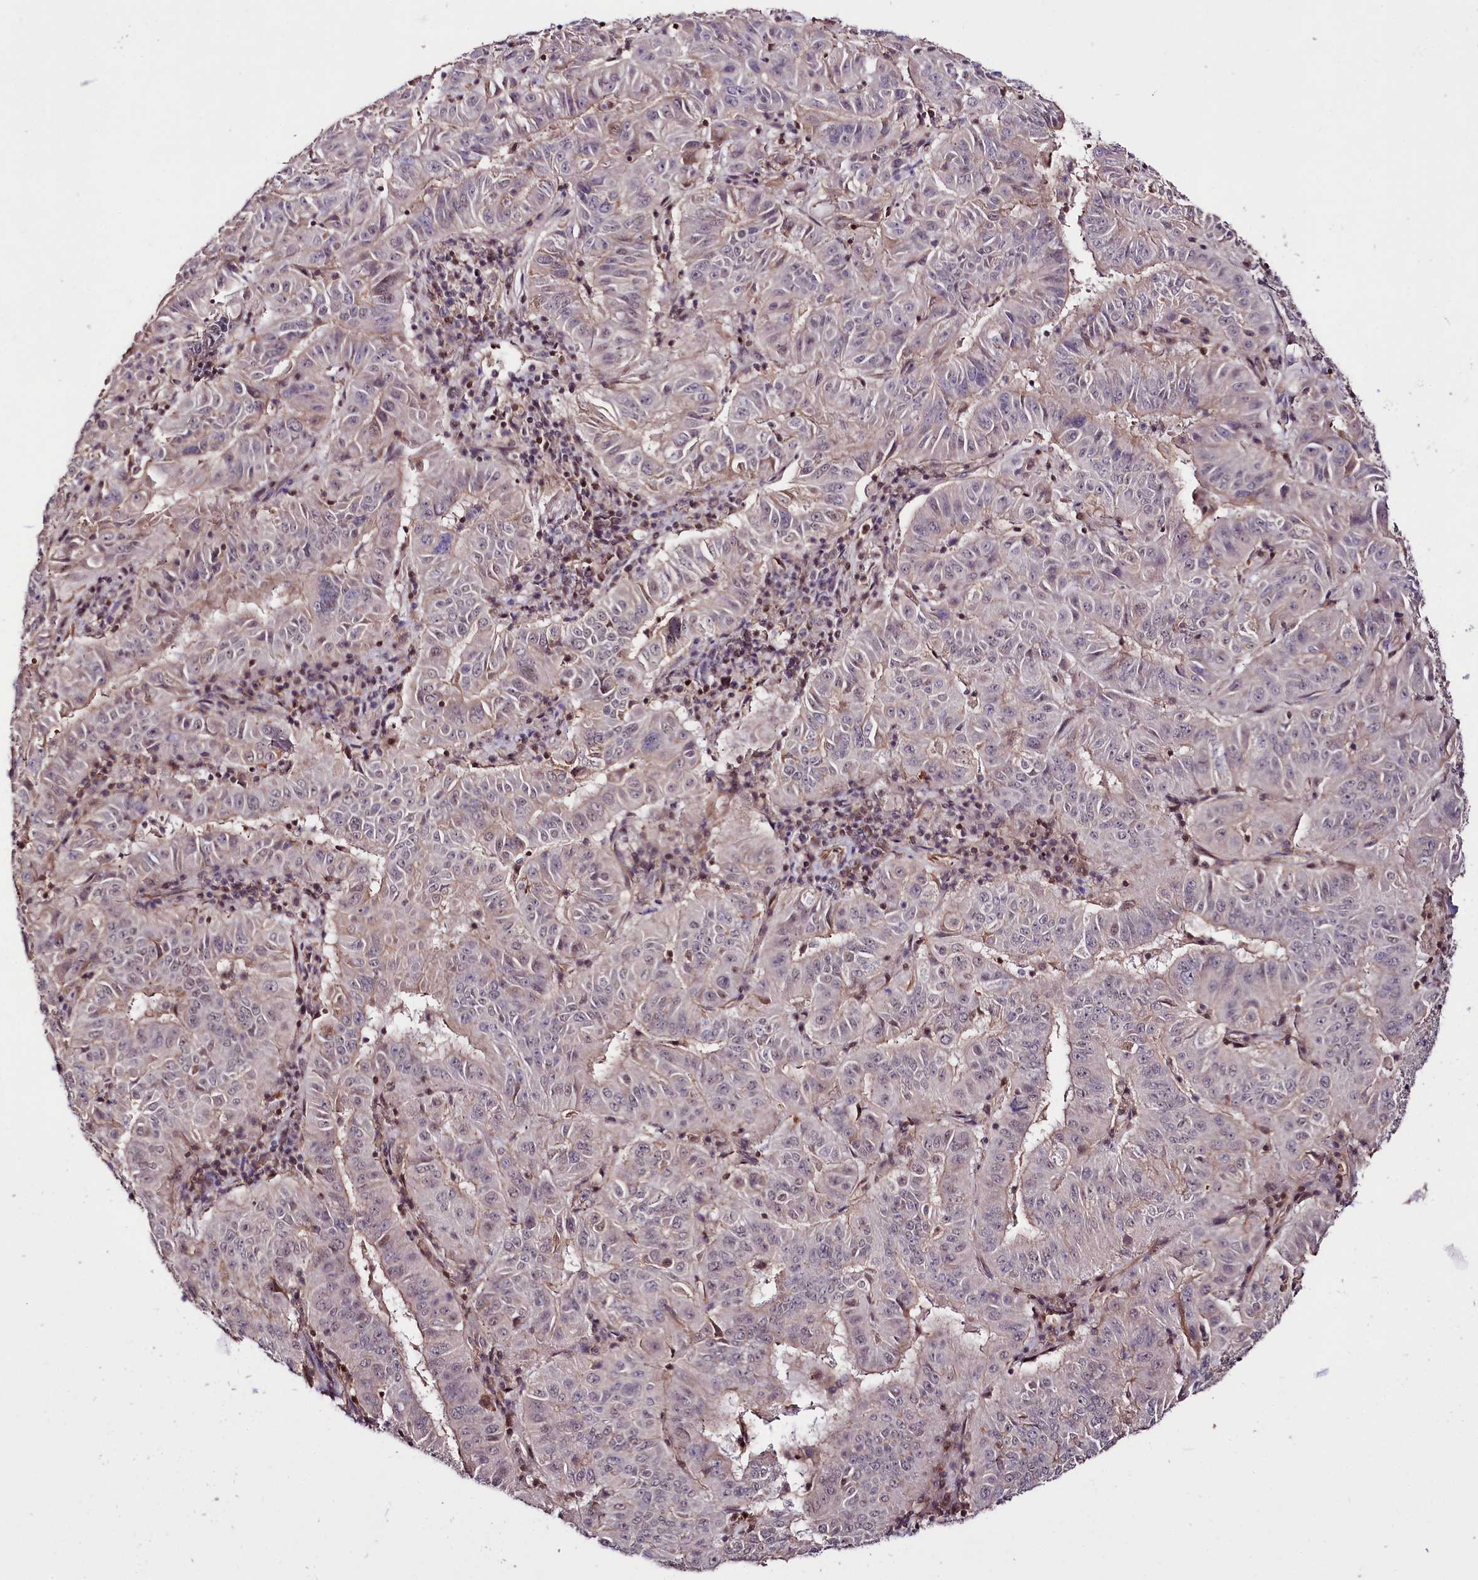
{"staining": {"intensity": "weak", "quantity": "<25%", "location": "cytoplasmic/membranous"}, "tissue": "pancreatic cancer", "cell_type": "Tumor cells", "image_type": "cancer", "snomed": [{"axis": "morphology", "description": "Adenocarcinoma, NOS"}, {"axis": "topography", "description": "Pancreas"}], "caption": "Protein analysis of pancreatic adenocarcinoma shows no significant staining in tumor cells. Brightfield microscopy of immunohistochemistry stained with DAB (3,3'-diaminobenzidine) (brown) and hematoxylin (blue), captured at high magnification.", "gene": "TAFAZZIN", "patient": {"sex": "male", "age": 63}}